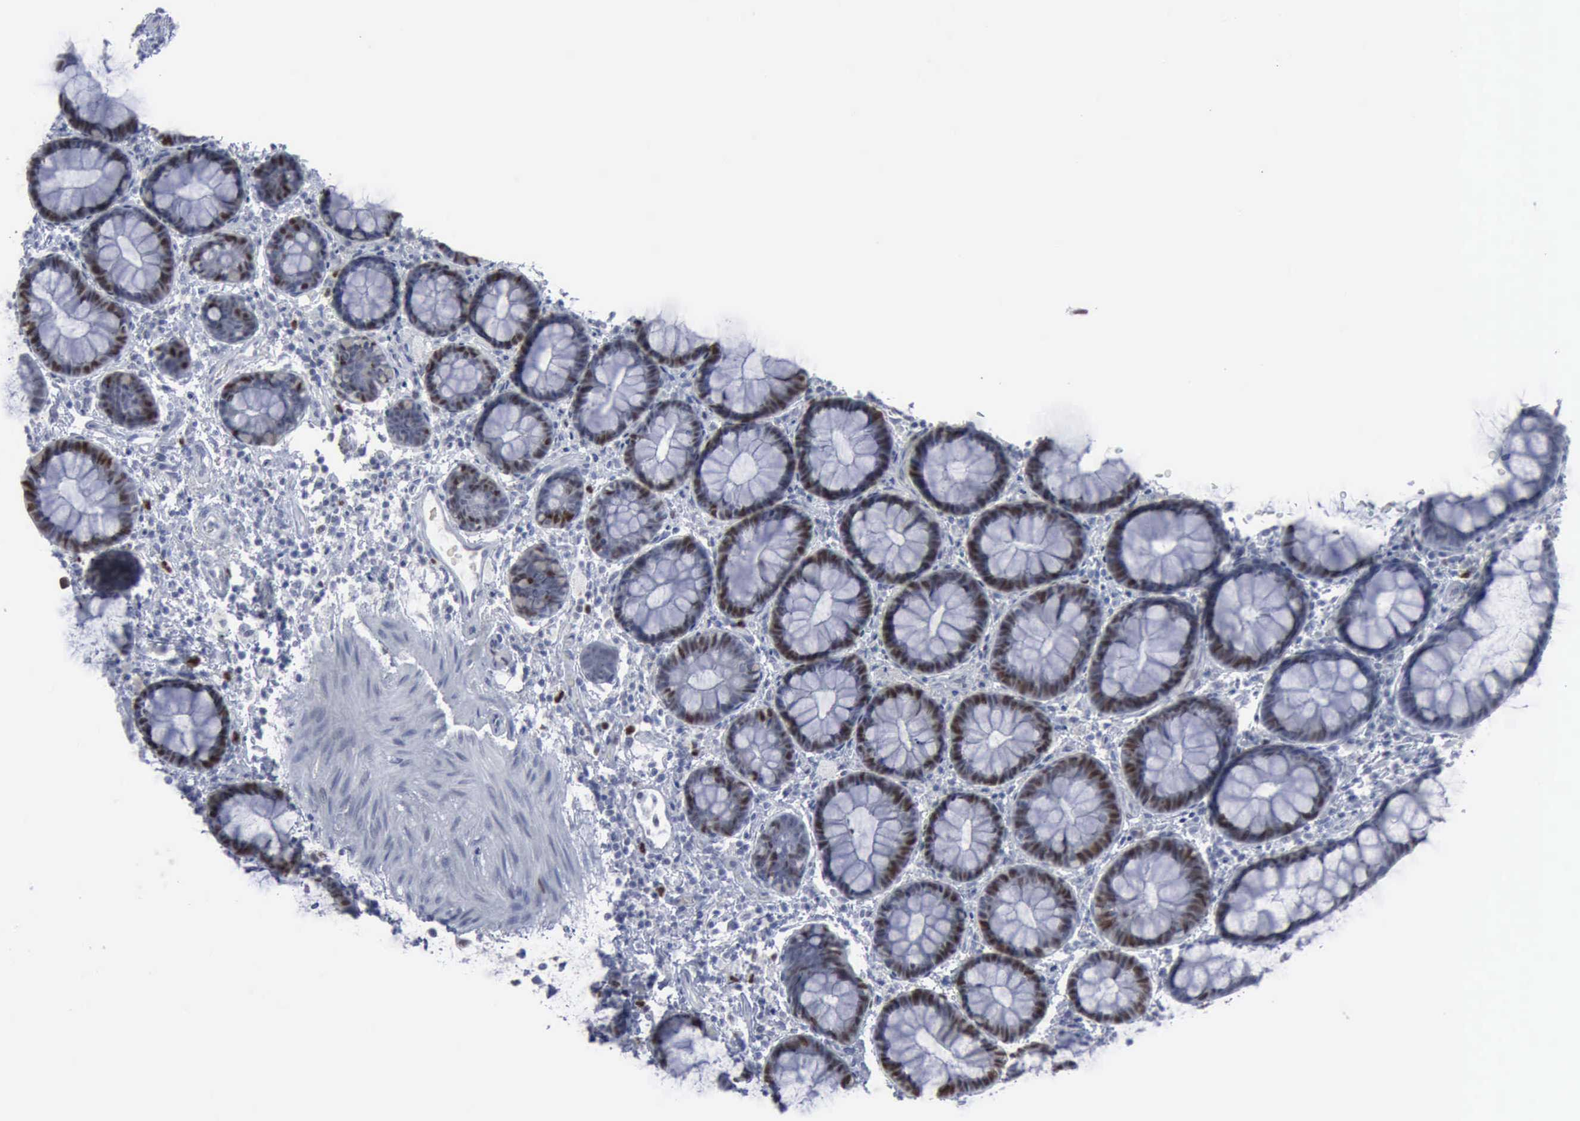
{"staining": {"intensity": "strong", "quantity": "<25%", "location": "nuclear"}, "tissue": "rectum", "cell_type": "Glandular cells", "image_type": "normal", "snomed": [{"axis": "morphology", "description": "Normal tissue, NOS"}, {"axis": "topography", "description": "Rectum"}], "caption": "Protein expression by IHC demonstrates strong nuclear expression in approximately <25% of glandular cells in normal rectum.", "gene": "MCM5", "patient": {"sex": "male", "age": 92}}